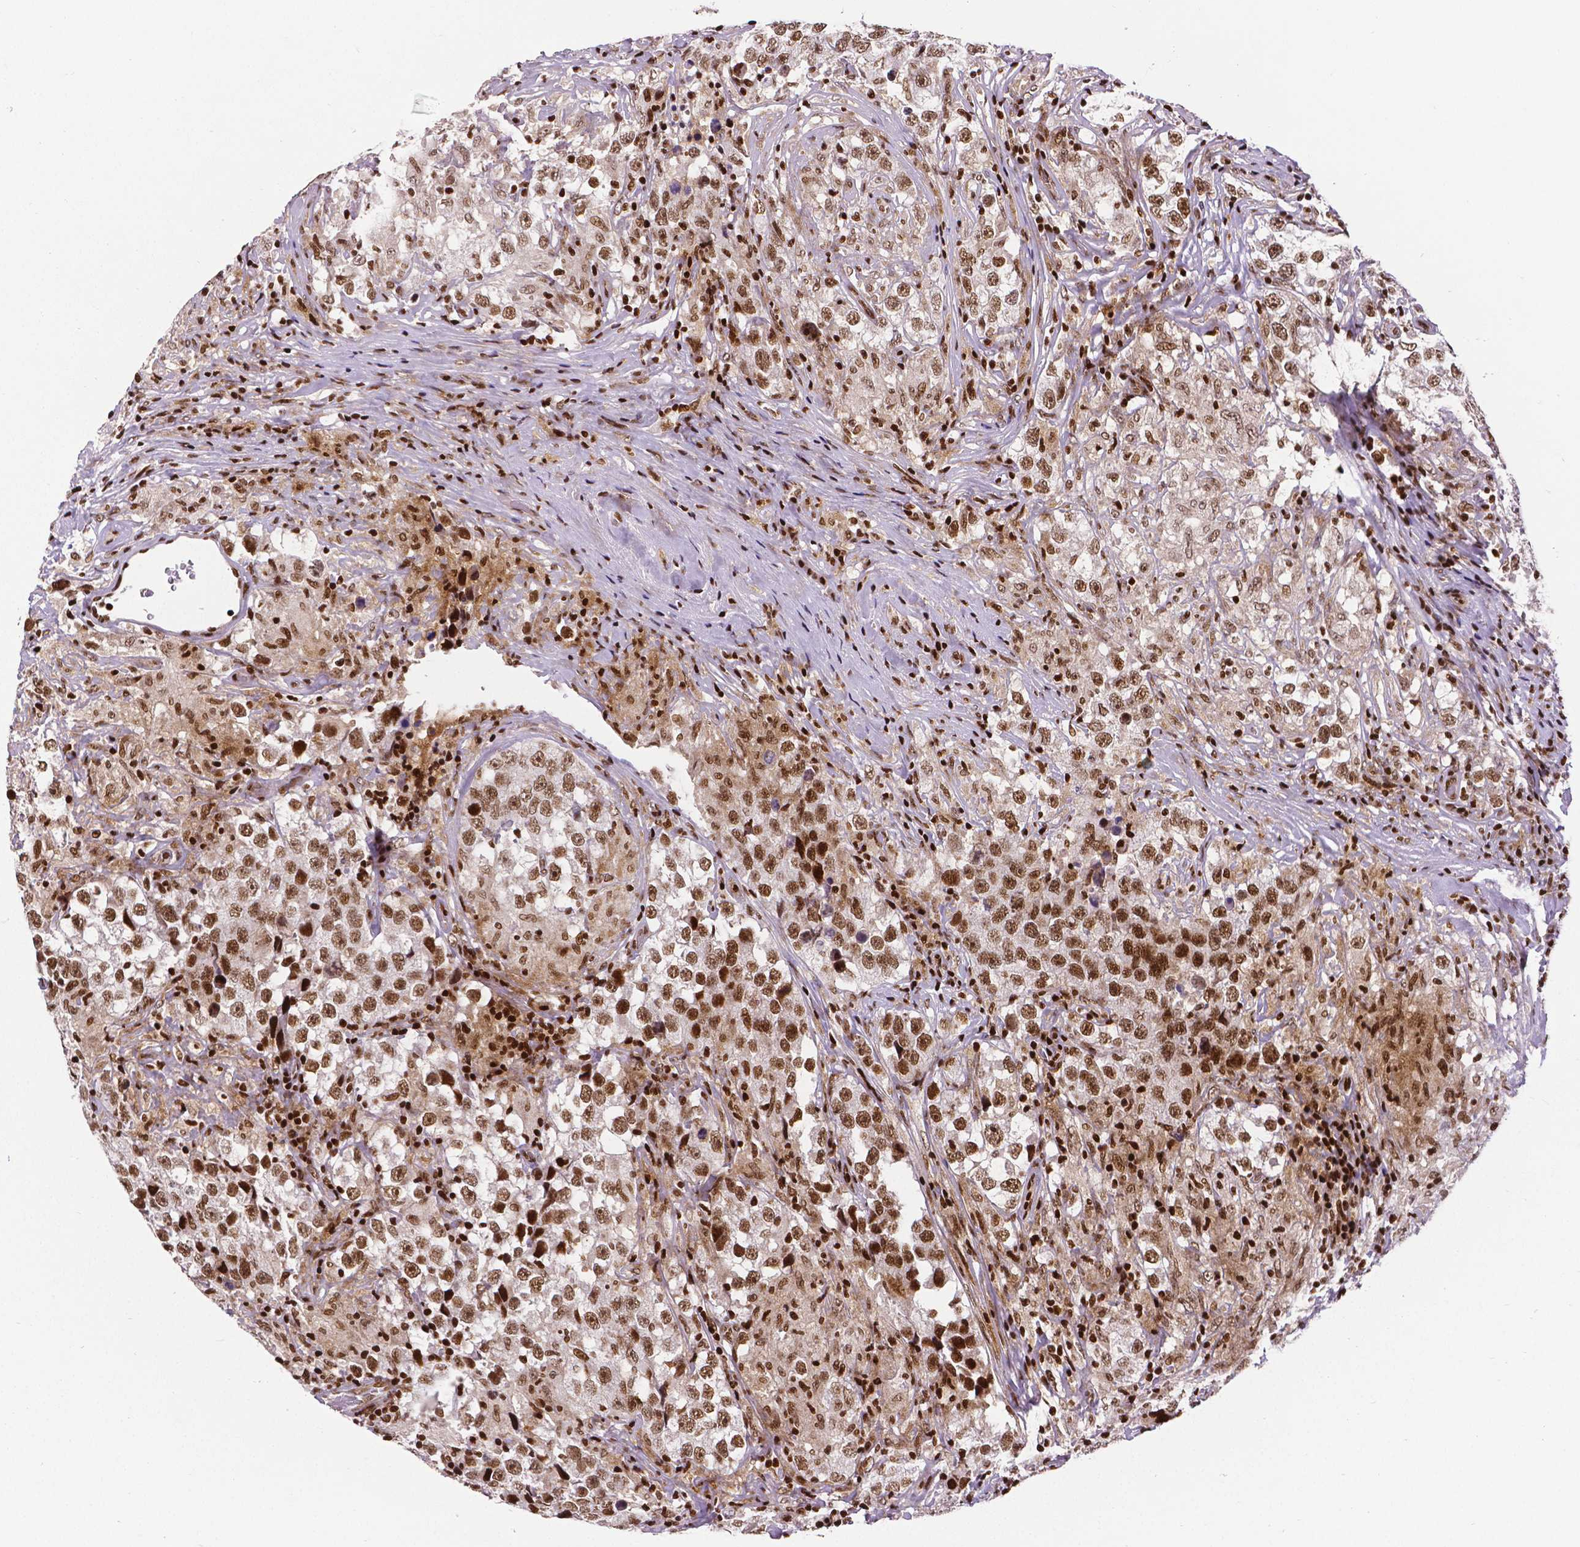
{"staining": {"intensity": "moderate", "quantity": ">75%", "location": "nuclear"}, "tissue": "testis cancer", "cell_type": "Tumor cells", "image_type": "cancer", "snomed": [{"axis": "morphology", "description": "Seminoma, NOS"}, {"axis": "topography", "description": "Testis"}], "caption": "High-power microscopy captured an immunohistochemistry (IHC) micrograph of testis cancer, revealing moderate nuclear expression in about >75% of tumor cells. Nuclei are stained in blue.", "gene": "CTCF", "patient": {"sex": "male", "age": 46}}